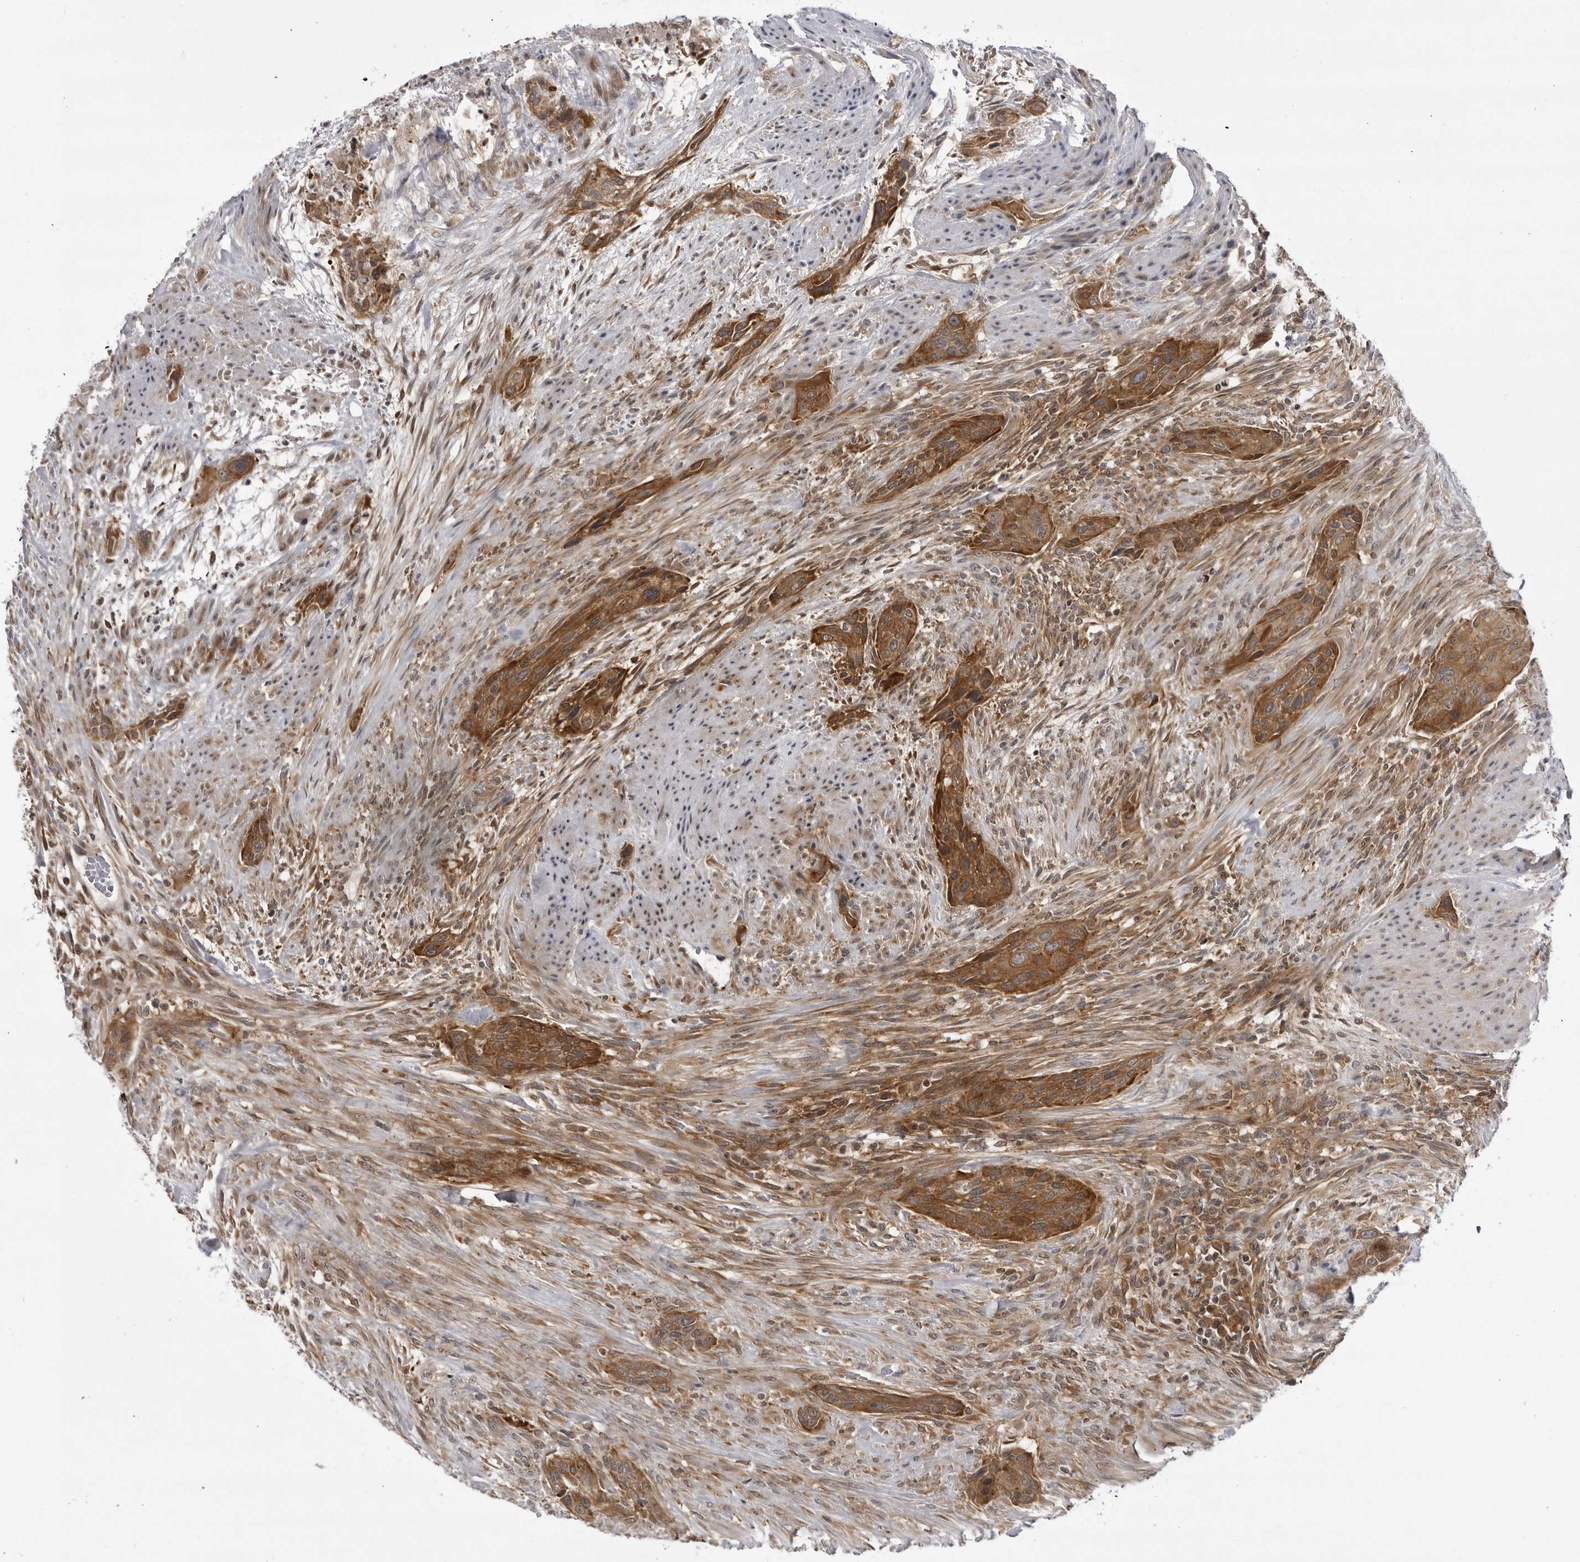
{"staining": {"intensity": "moderate", "quantity": ">75%", "location": "cytoplasmic/membranous"}, "tissue": "urothelial cancer", "cell_type": "Tumor cells", "image_type": "cancer", "snomed": [{"axis": "morphology", "description": "Urothelial carcinoma, High grade"}, {"axis": "topography", "description": "Urinary bladder"}], "caption": "High-magnification brightfield microscopy of urothelial carcinoma (high-grade) stained with DAB (brown) and counterstained with hematoxylin (blue). tumor cells exhibit moderate cytoplasmic/membranous positivity is seen in about>75% of cells.", "gene": "USP43", "patient": {"sex": "male", "age": 35}}